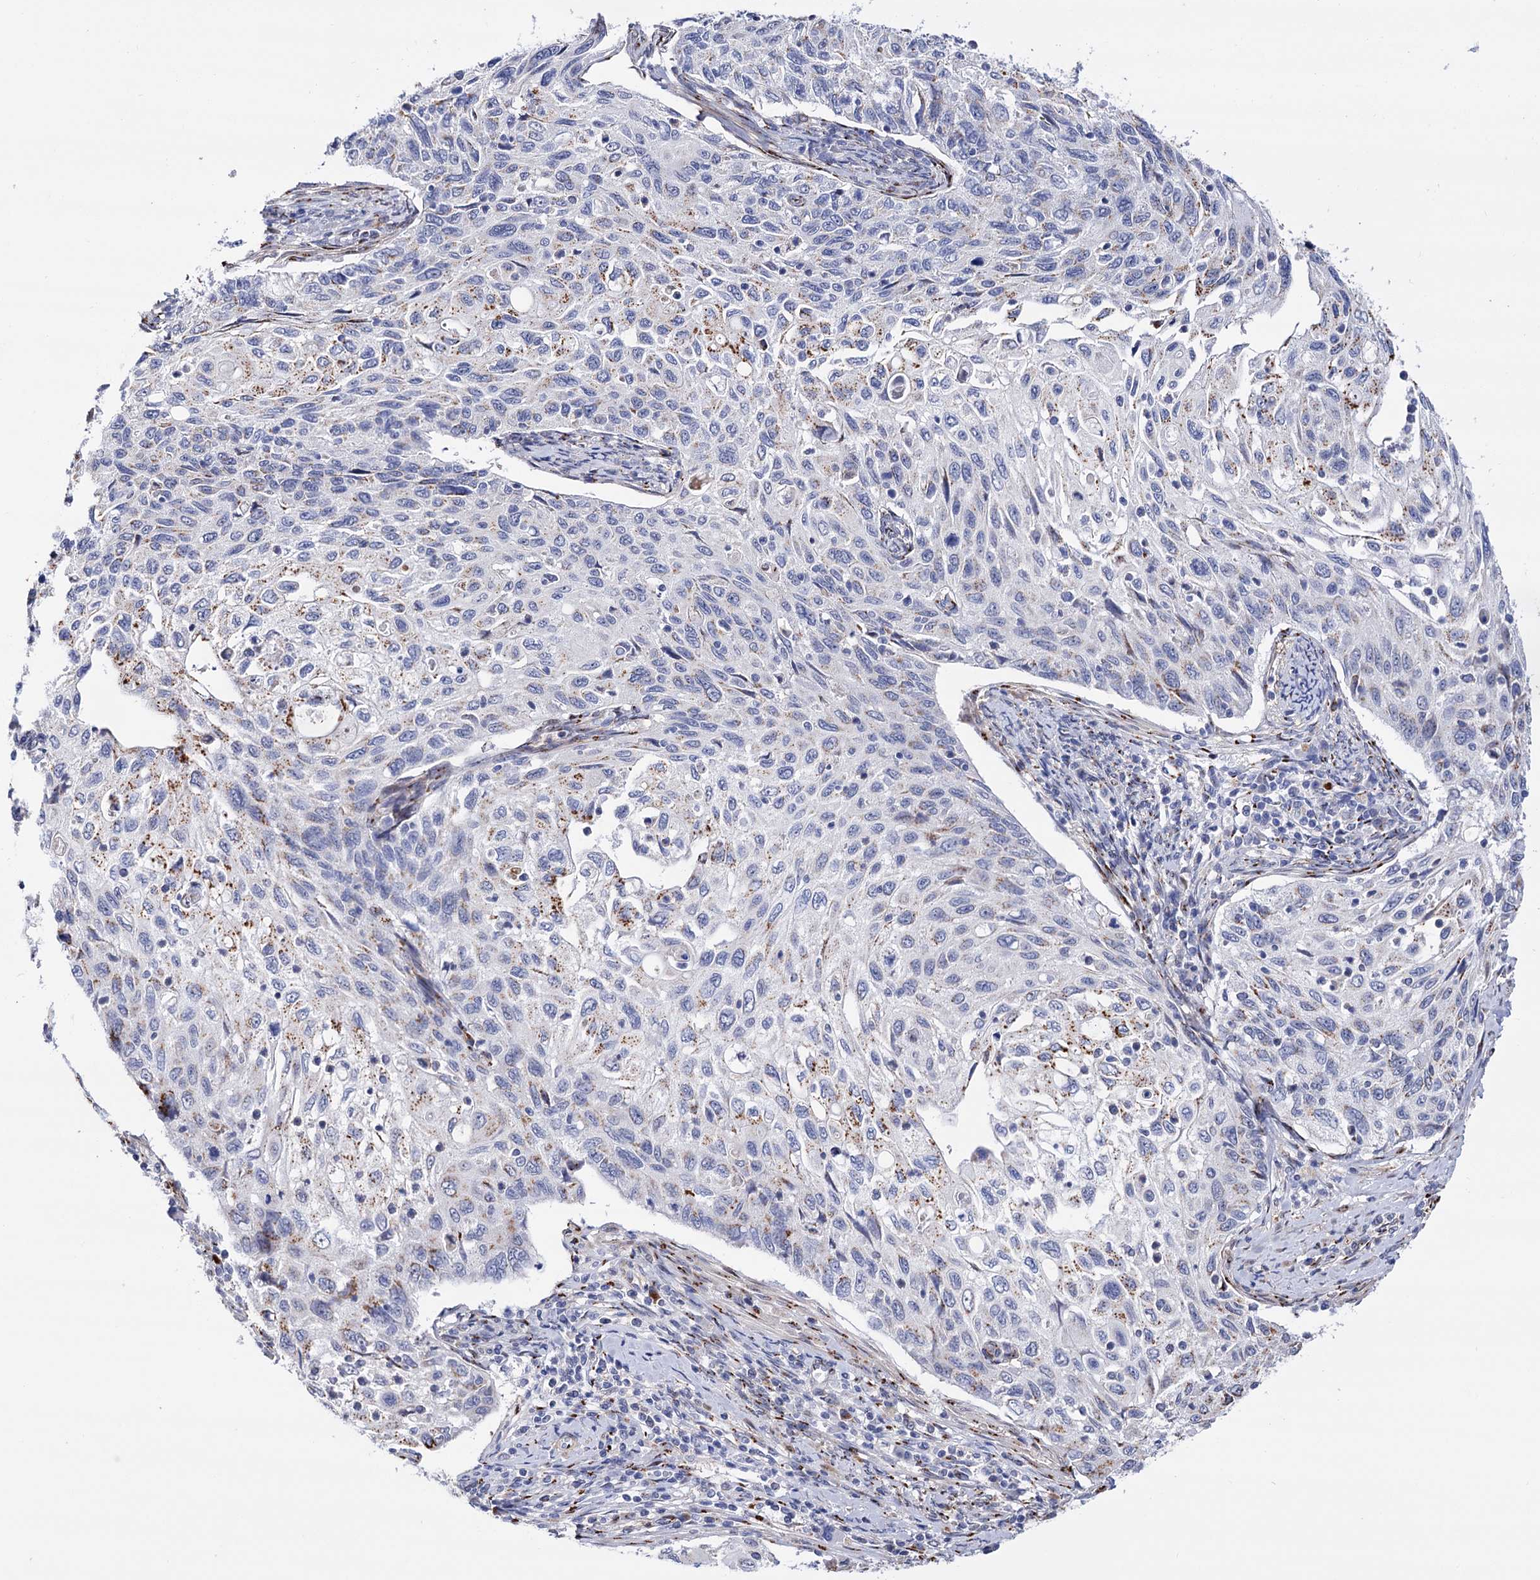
{"staining": {"intensity": "moderate", "quantity": "<25%", "location": "cytoplasmic/membranous"}, "tissue": "cervical cancer", "cell_type": "Tumor cells", "image_type": "cancer", "snomed": [{"axis": "morphology", "description": "Squamous cell carcinoma, NOS"}, {"axis": "topography", "description": "Cervix"}], "caption": "This photomicrograph exhibits cervical squamous cell carcinoma stained with immunohistochemistry to label a protein in brown. The cytoplasmic/membranous of tumor cells show moderate positivity for the protein. Nuclei are counter-stained blue.", "gene": "C11orf96", "patient": {"sex": "female", "age": 70}}